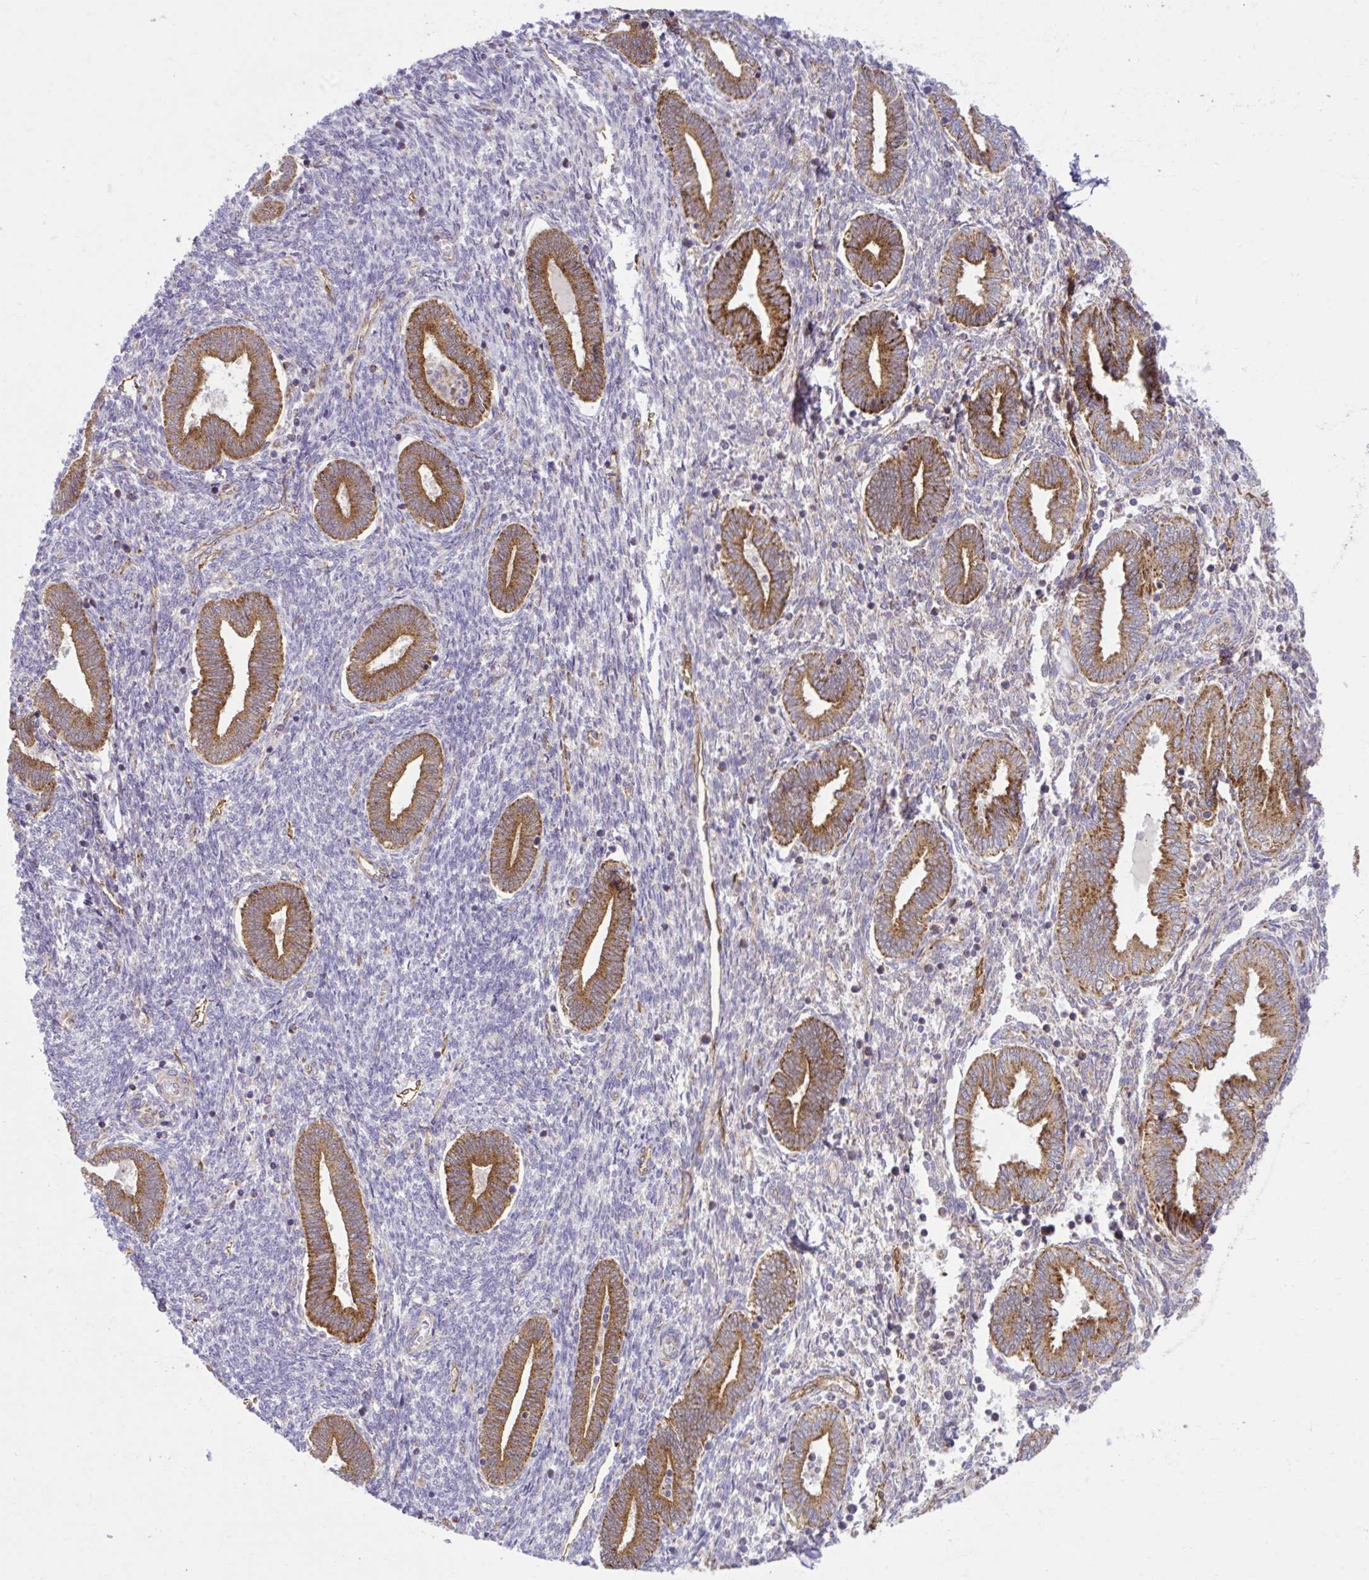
{"staining": {"intensity": "negative", "quantity": "none", "location": "none"}, "tissue": "endometrium", "cell_type": "Cells in endometrial stroma", "image_type": "normal", "snomed": [{"axis": "morphology", "description": "Normal tissue, NOS"}, {"axis": "topography", "description": "Endometrium"}], "caption": "Image shows no protein expression in cells in endometrial stroma of benign endometrium. Nuclei are stained in blue.", "gene": "LIMS1", "patient": {"sex": "female", "age": 42}}